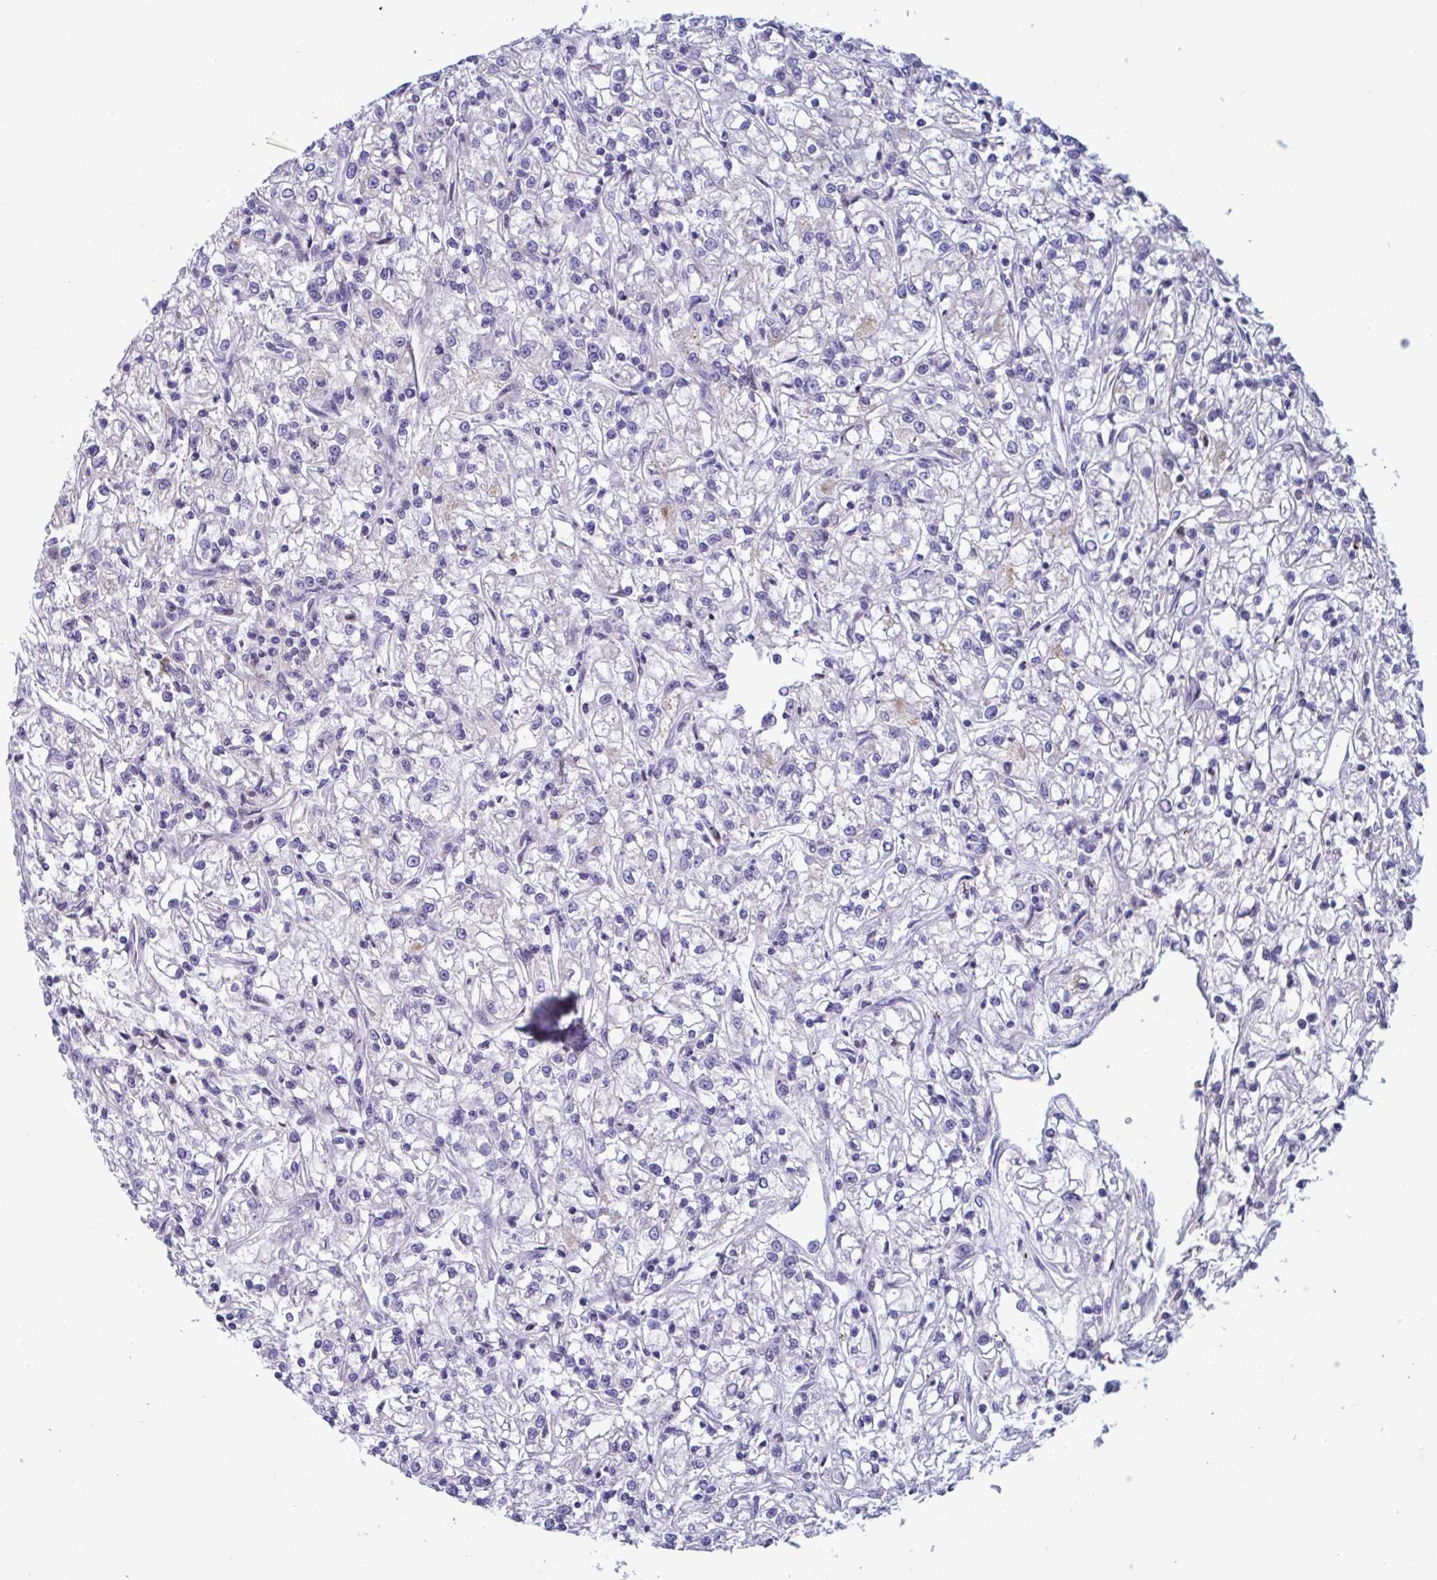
{"staining": {"intensity": "negative", "quantity": "none", "location": "none"}, "tissue": "renal cancer", "cell_type": "Tumor cells", "image_type": "cancer", "snomed": [{"axis": "morphology", "description": "Adenocarcinoma, NOS"}, {"axis": "topography", "description": "Kidney"}], "caption": "DAB immunohistochemical staining of human renal adenocarcinoma reveals no significant positivity in tumor cells.", "gene": "MS4A14", "patient": {"sex": "female", "age": 59}}